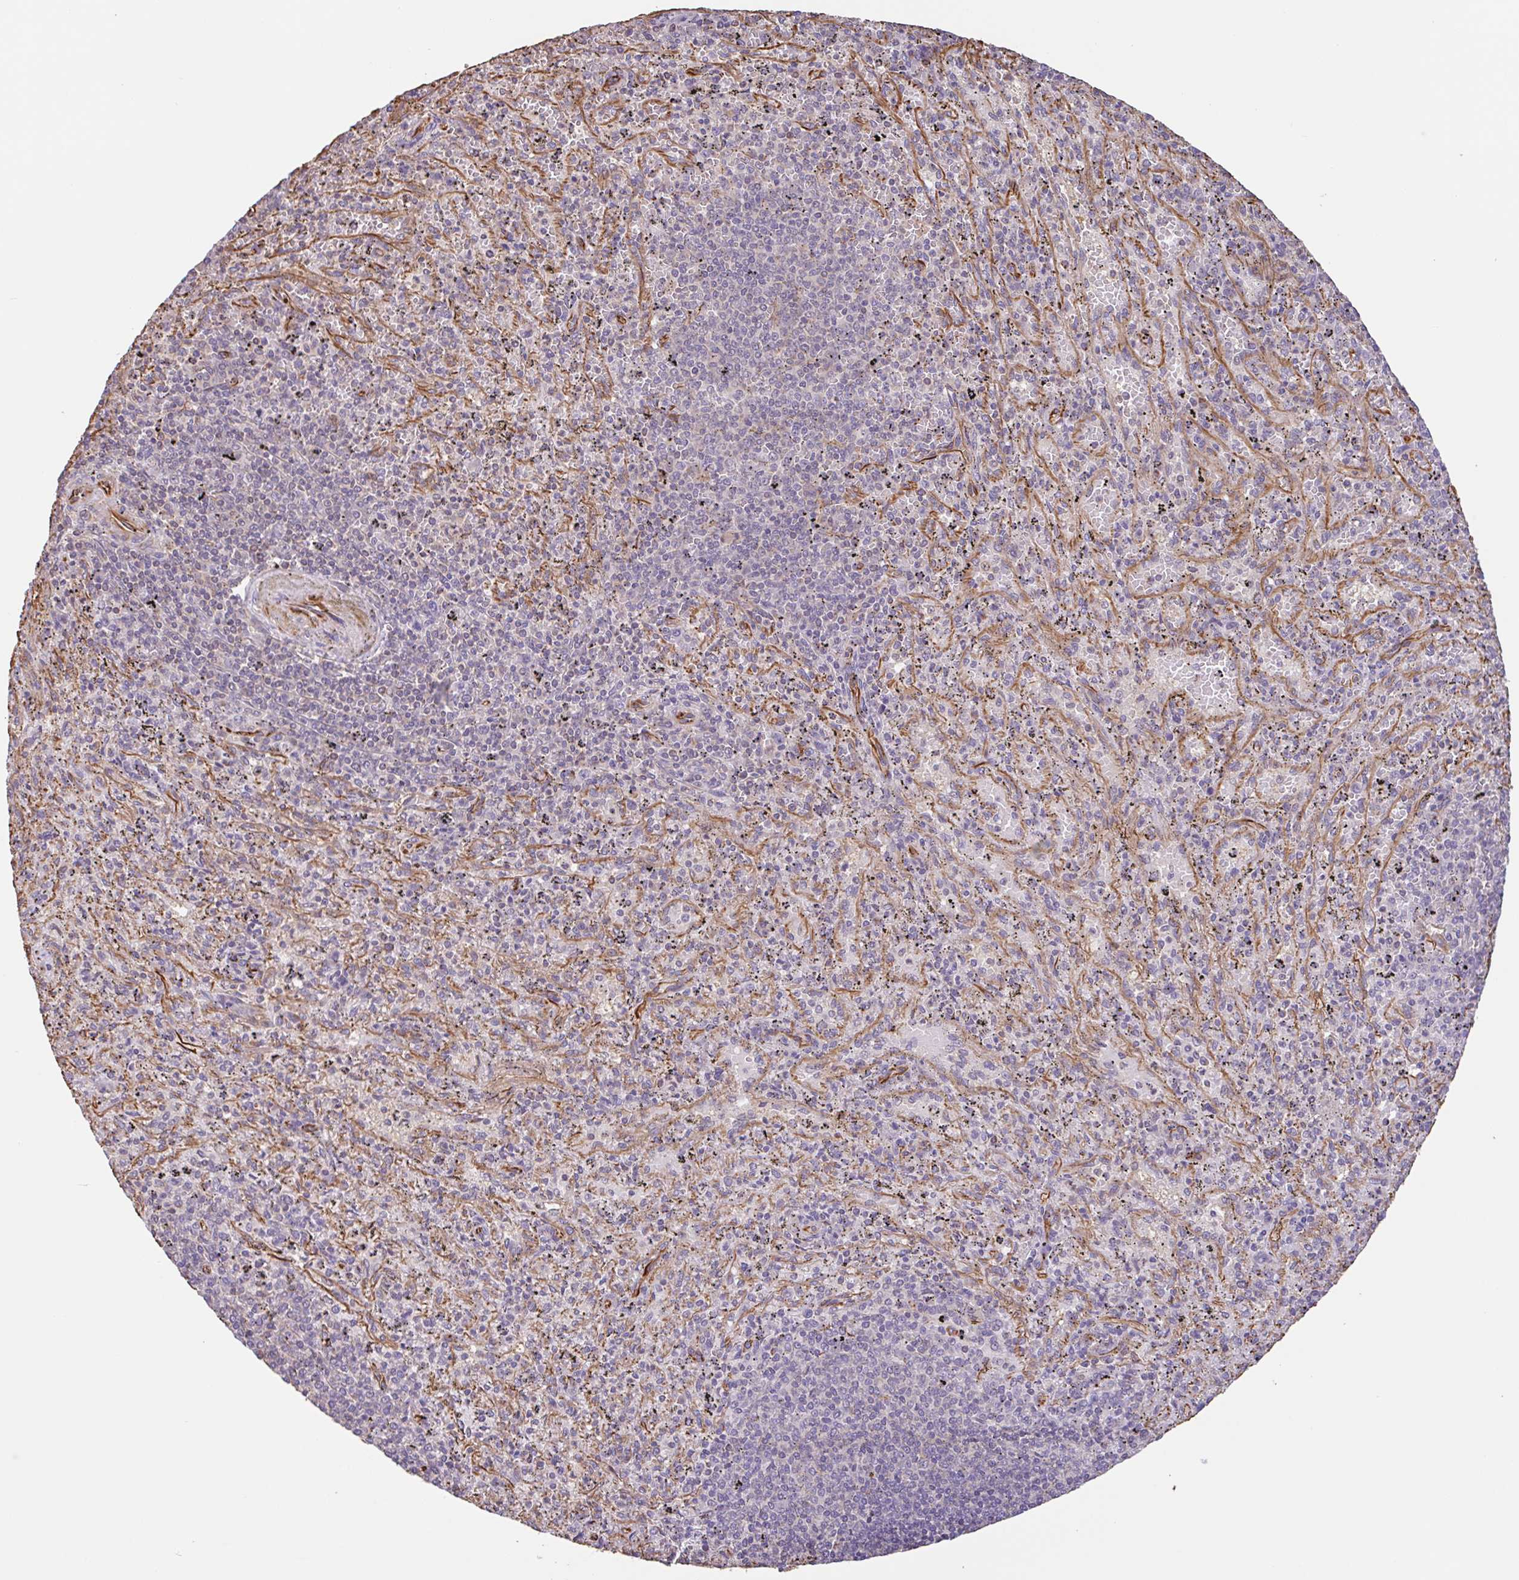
{"staining": {"intensity": "negative", "quantity": "none", "location": "none"}, "tissue": "spleen", "cell_type": "Cells in red pulp", "image_type": "normal", "snomed": [{"axis": "morphology", "description": "Normal tissue, NOS"}, {"axis": "topography", "description": "Spleen"}], "caption": "The photomicrograph demonstrates no significant staining in cells in red pulp of spleen.", "gene": "ZNF790", "patient": {"sex": "male", "age": 57}}